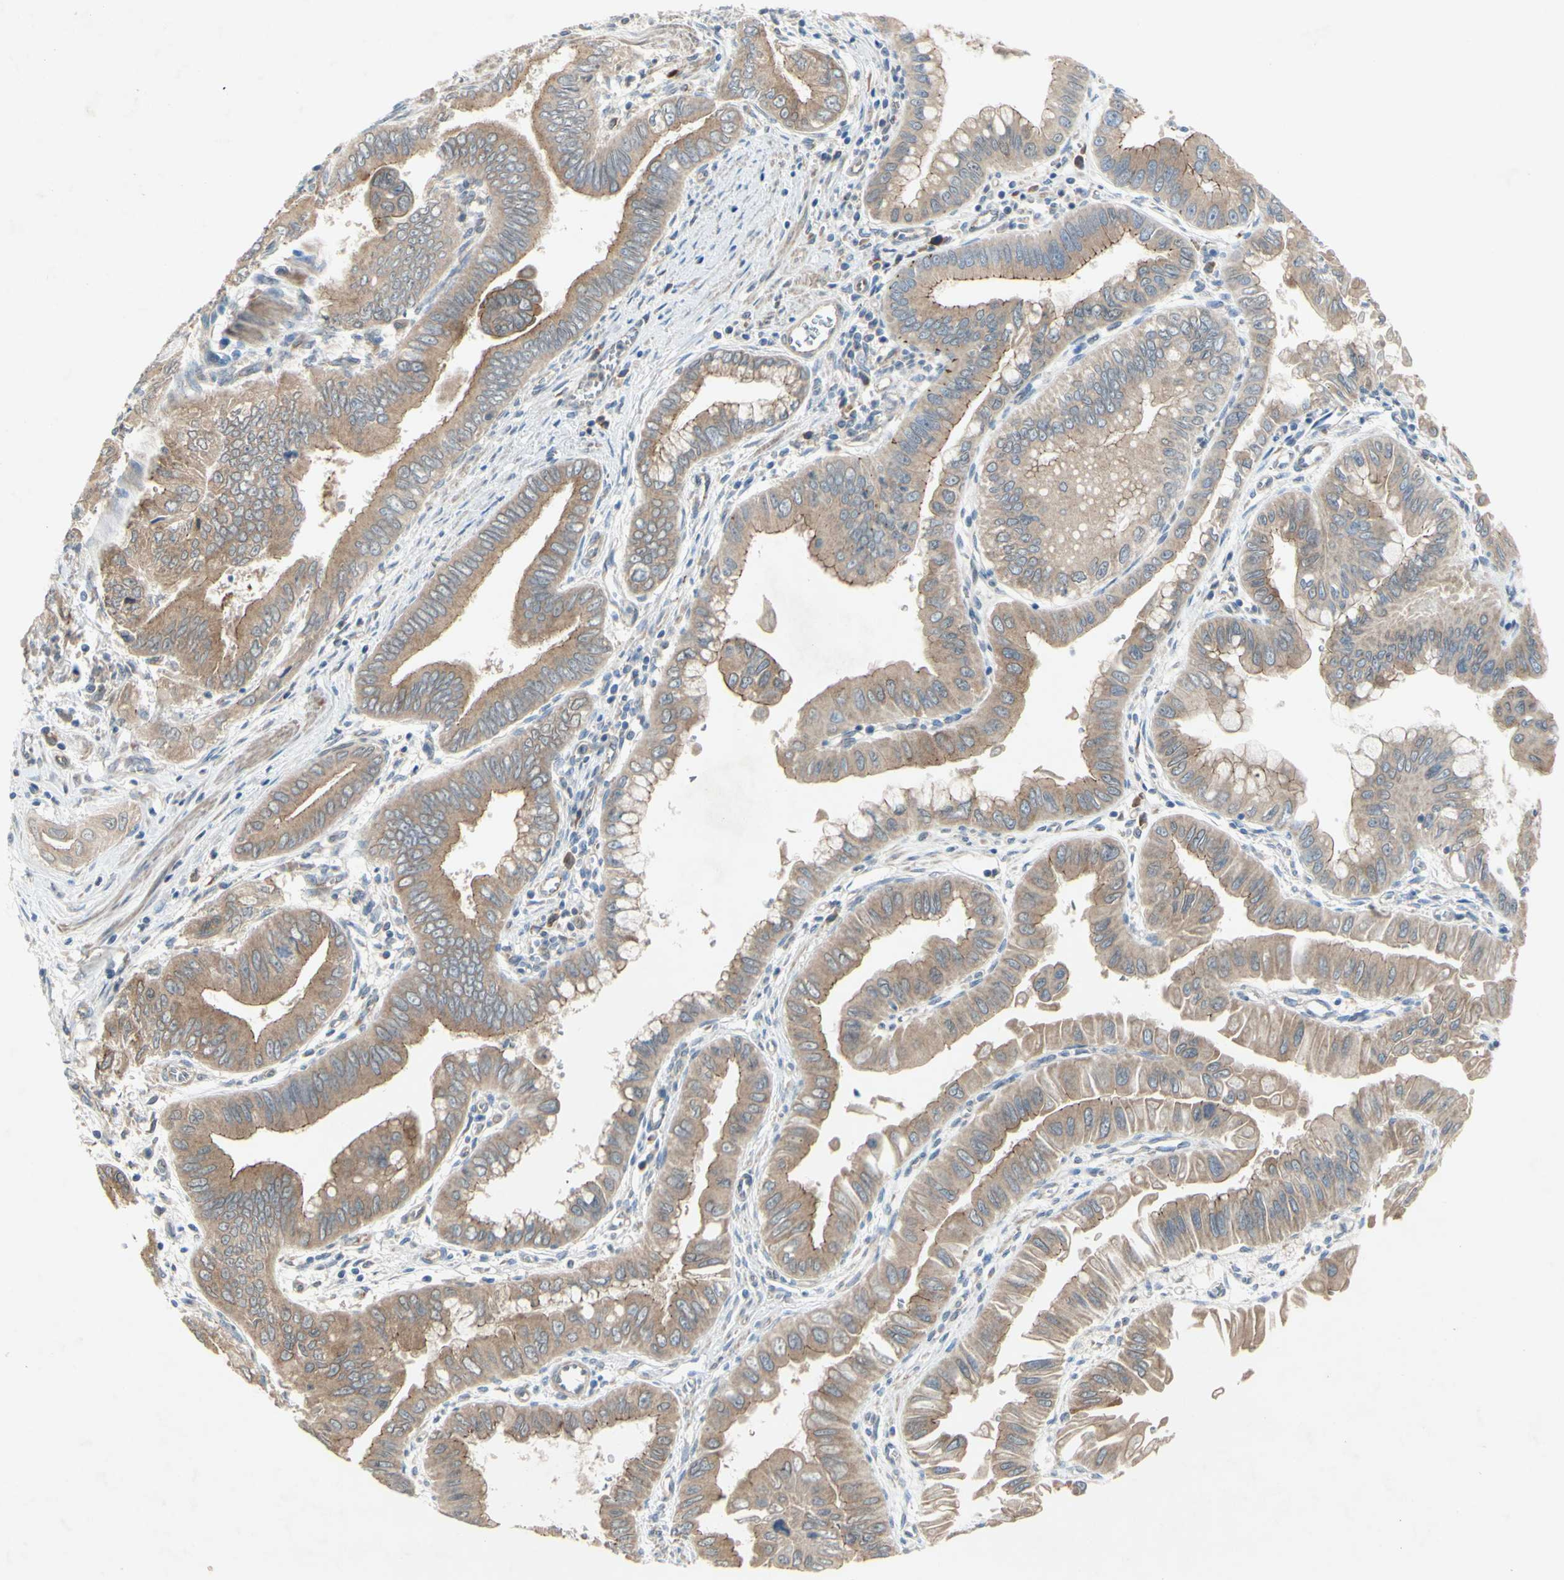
{"staining": {"intensity": "moderate", "quantity": ">75%", "location": "cytoplasmic/membranous"}, "tissue": "pancreatic cancer", "cell_type": "Tumor cells", "image_type": "cancer", "snomed": [{"axis": "morphology", "description": "Normal tissue, NOS"}, {"axis": "topography", "description": "Lymph node"}], "caption": "Moderate cytoplasmic/membranous staining for a protein is present in approximately >75% of tumor cells of pancreatic cancer using immunohistochemistry.", "gene": "PDGFB", "patient": {"sex": "male", "age": 50}}